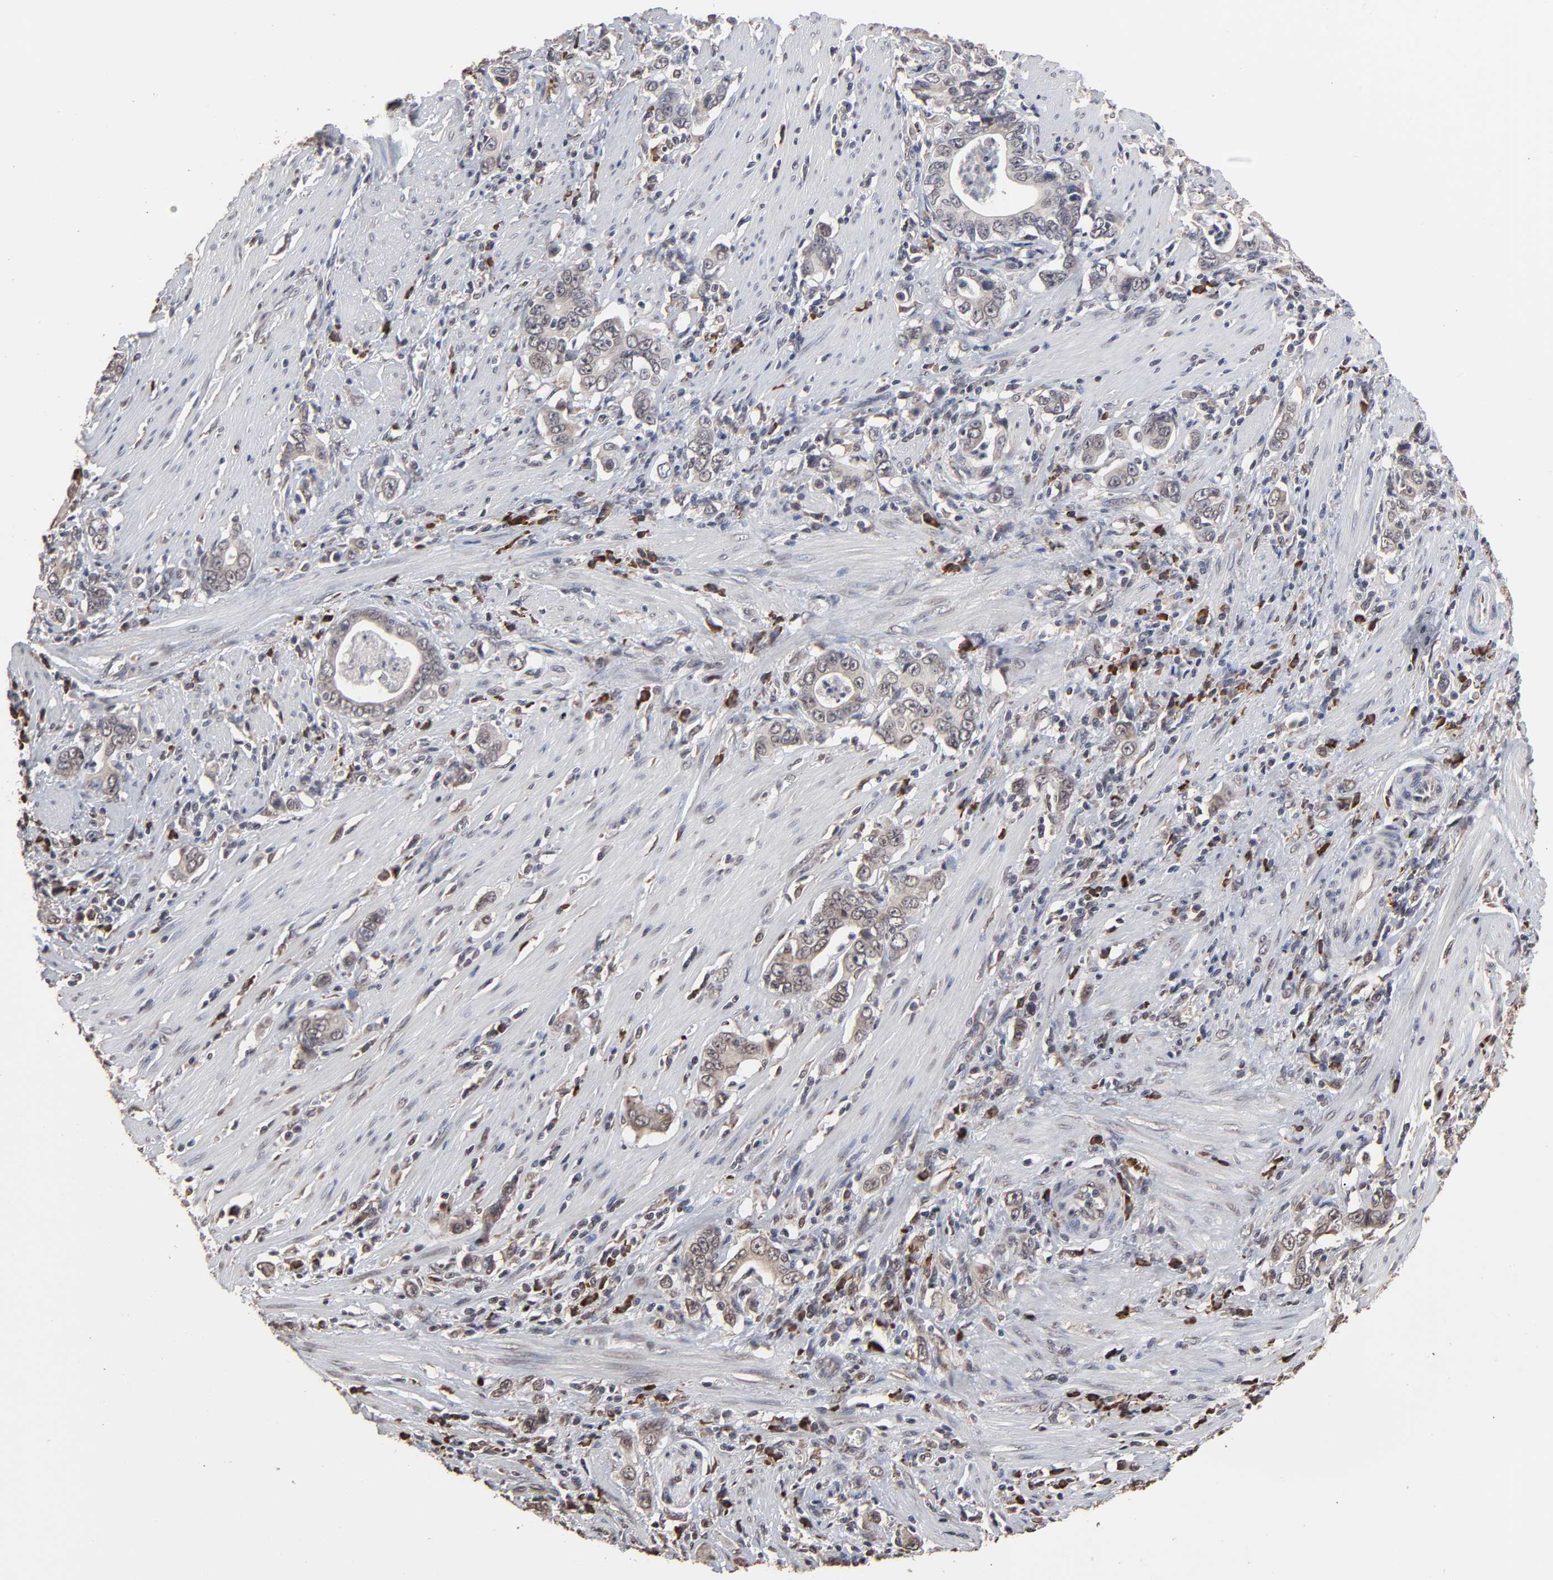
{"staining": {"intensity": "weak", "quantity": "25%-75%", "location": "cytoplasmic/membranous"}, "tissue": "stomach cancer", "cell_type": "Tumor cells", "image_type": "cancer", "snomed": [{"axis": "morphology", "description": "Adenocarcinoma, NOS"}, {"axis": "topography", "description": "Stomach, lower"}], "caption": "Immunohistochemistry (DAB (3,3'-diaminobenzidine)) staining of human stomach cancer reveals weak cytoplasmic/membranous protein staining in about 25%-75% of tumor cells.", "gene": "CHM", "patient": {"sex": "female", "age": 72}}